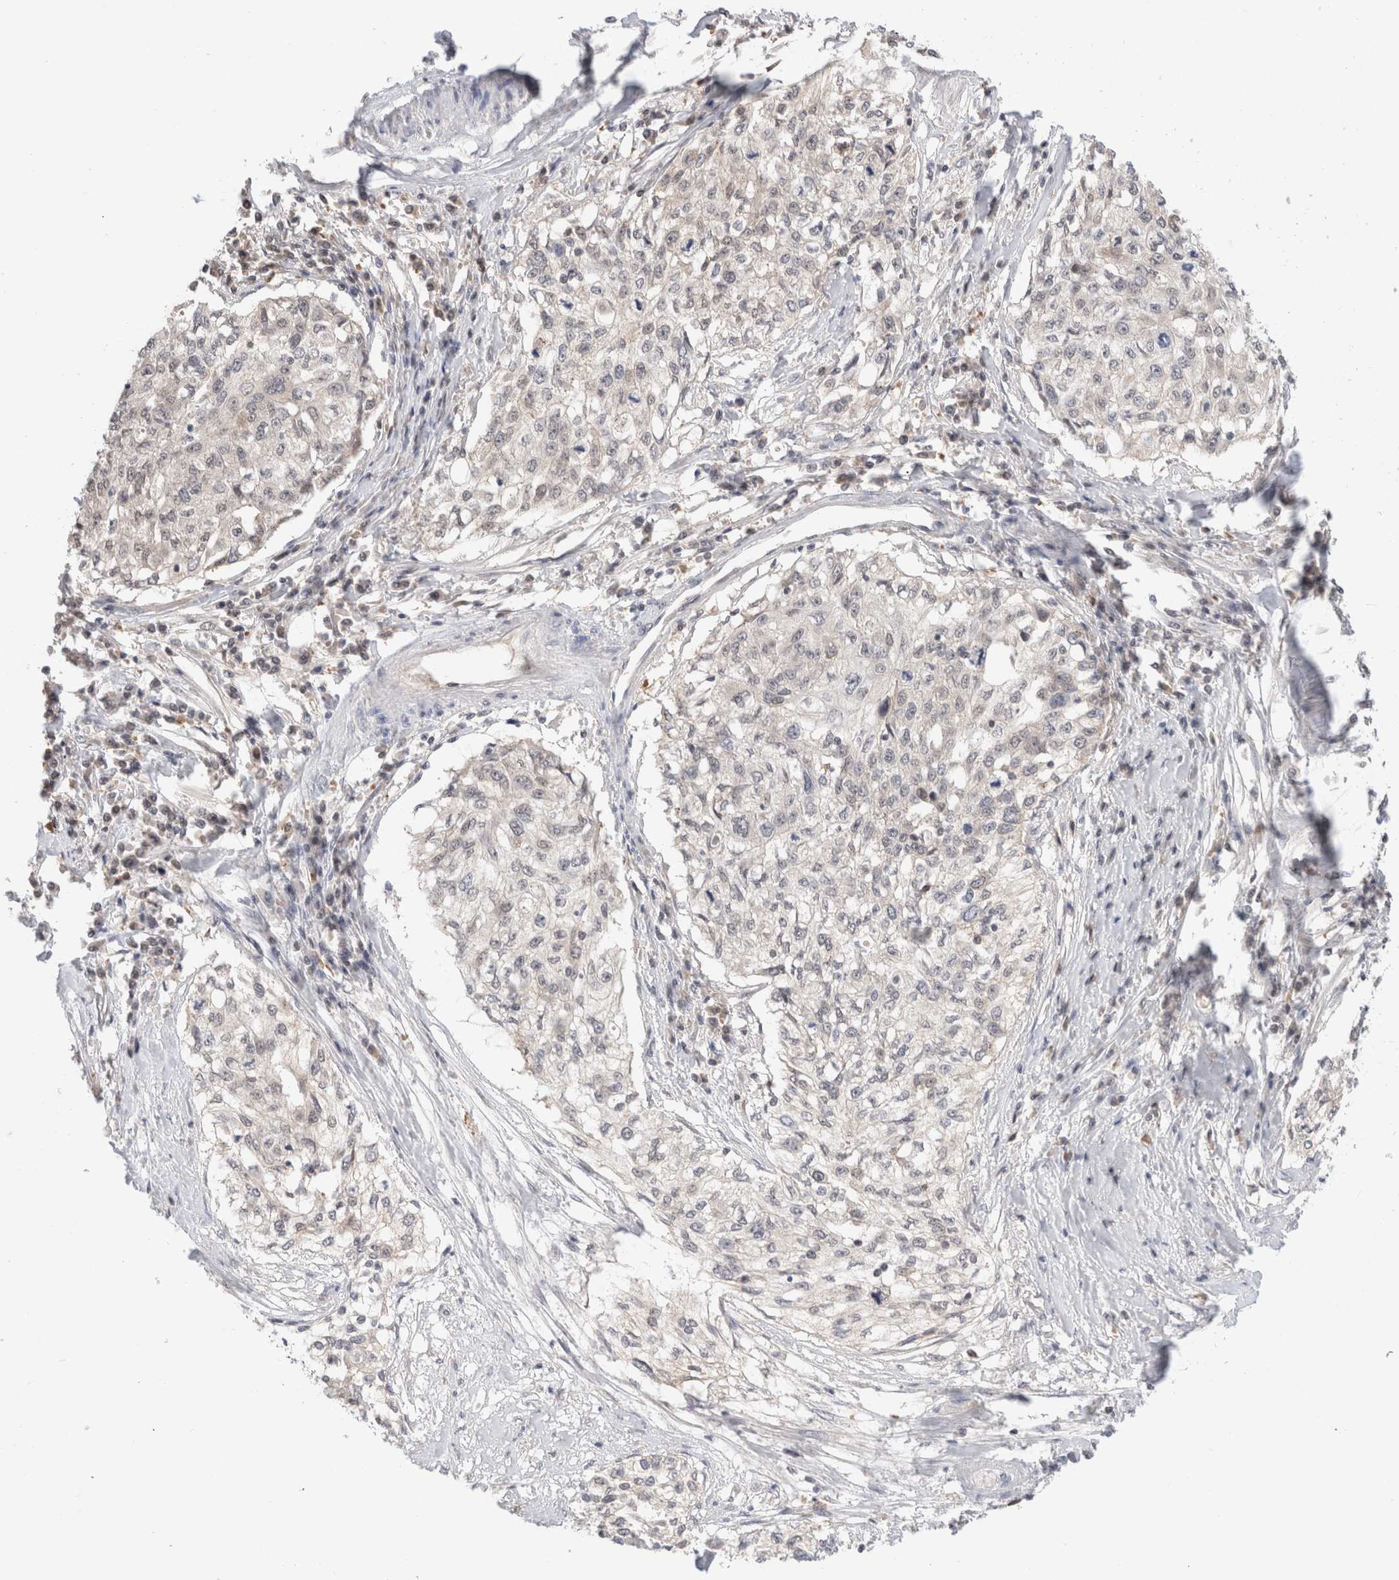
{"staining": {"intensity": "negative", "quantity": "none", "location": "none"}, "tissue": "cervical cancer", "cell_type": "Tumor cells", "image_type": "cancer", "snomed": [{"axis": "morphology", "description": "Squamous cell carcinoma, NOS"}, {"axis": "topography", "description": "Cervix"}], "caption": "Immunohistochemistry of human cervical cancer (squamous cell carcinoma) demonstrates no positivity in tumor cells.", "gene": "C17orf97", "patient": {"sex": "female", "age": 57}}